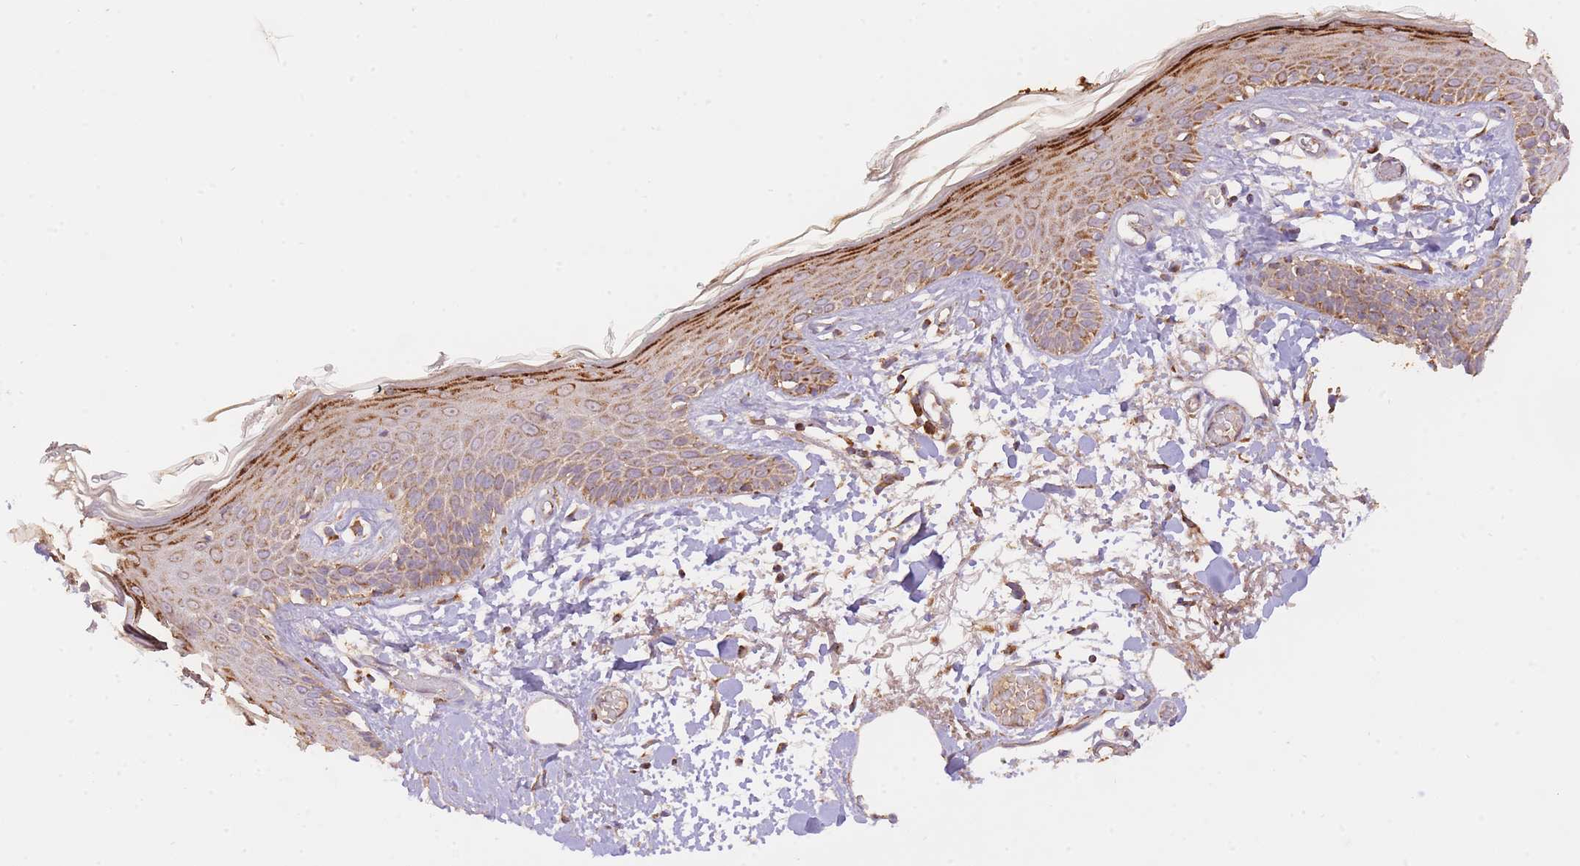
{"staining": {"intensity": "moderate", "quantity": ">75%", "location": "cytoplasmic/membranous"}, "tissue": "skin", "cell_type": "Fibroblasts", "image_type": "normal", "snomed": [{"axis": "morphology", "description": "Normal tissue, NOS"}, {"axis": "topography", "description": "Skin"}], "caption": "Immunohistochemical staining of benign human skin displays >75% levels of moderate cytoplasmic/membranous protein staining in about >75% of fibroblasts. The staining is performed using DAB brown chromogen to label protein expression. The nuclei are counter-stained blue using hematoxylin.", "gene": "PREP", "patient": {"sex": "male", "age": 79}}